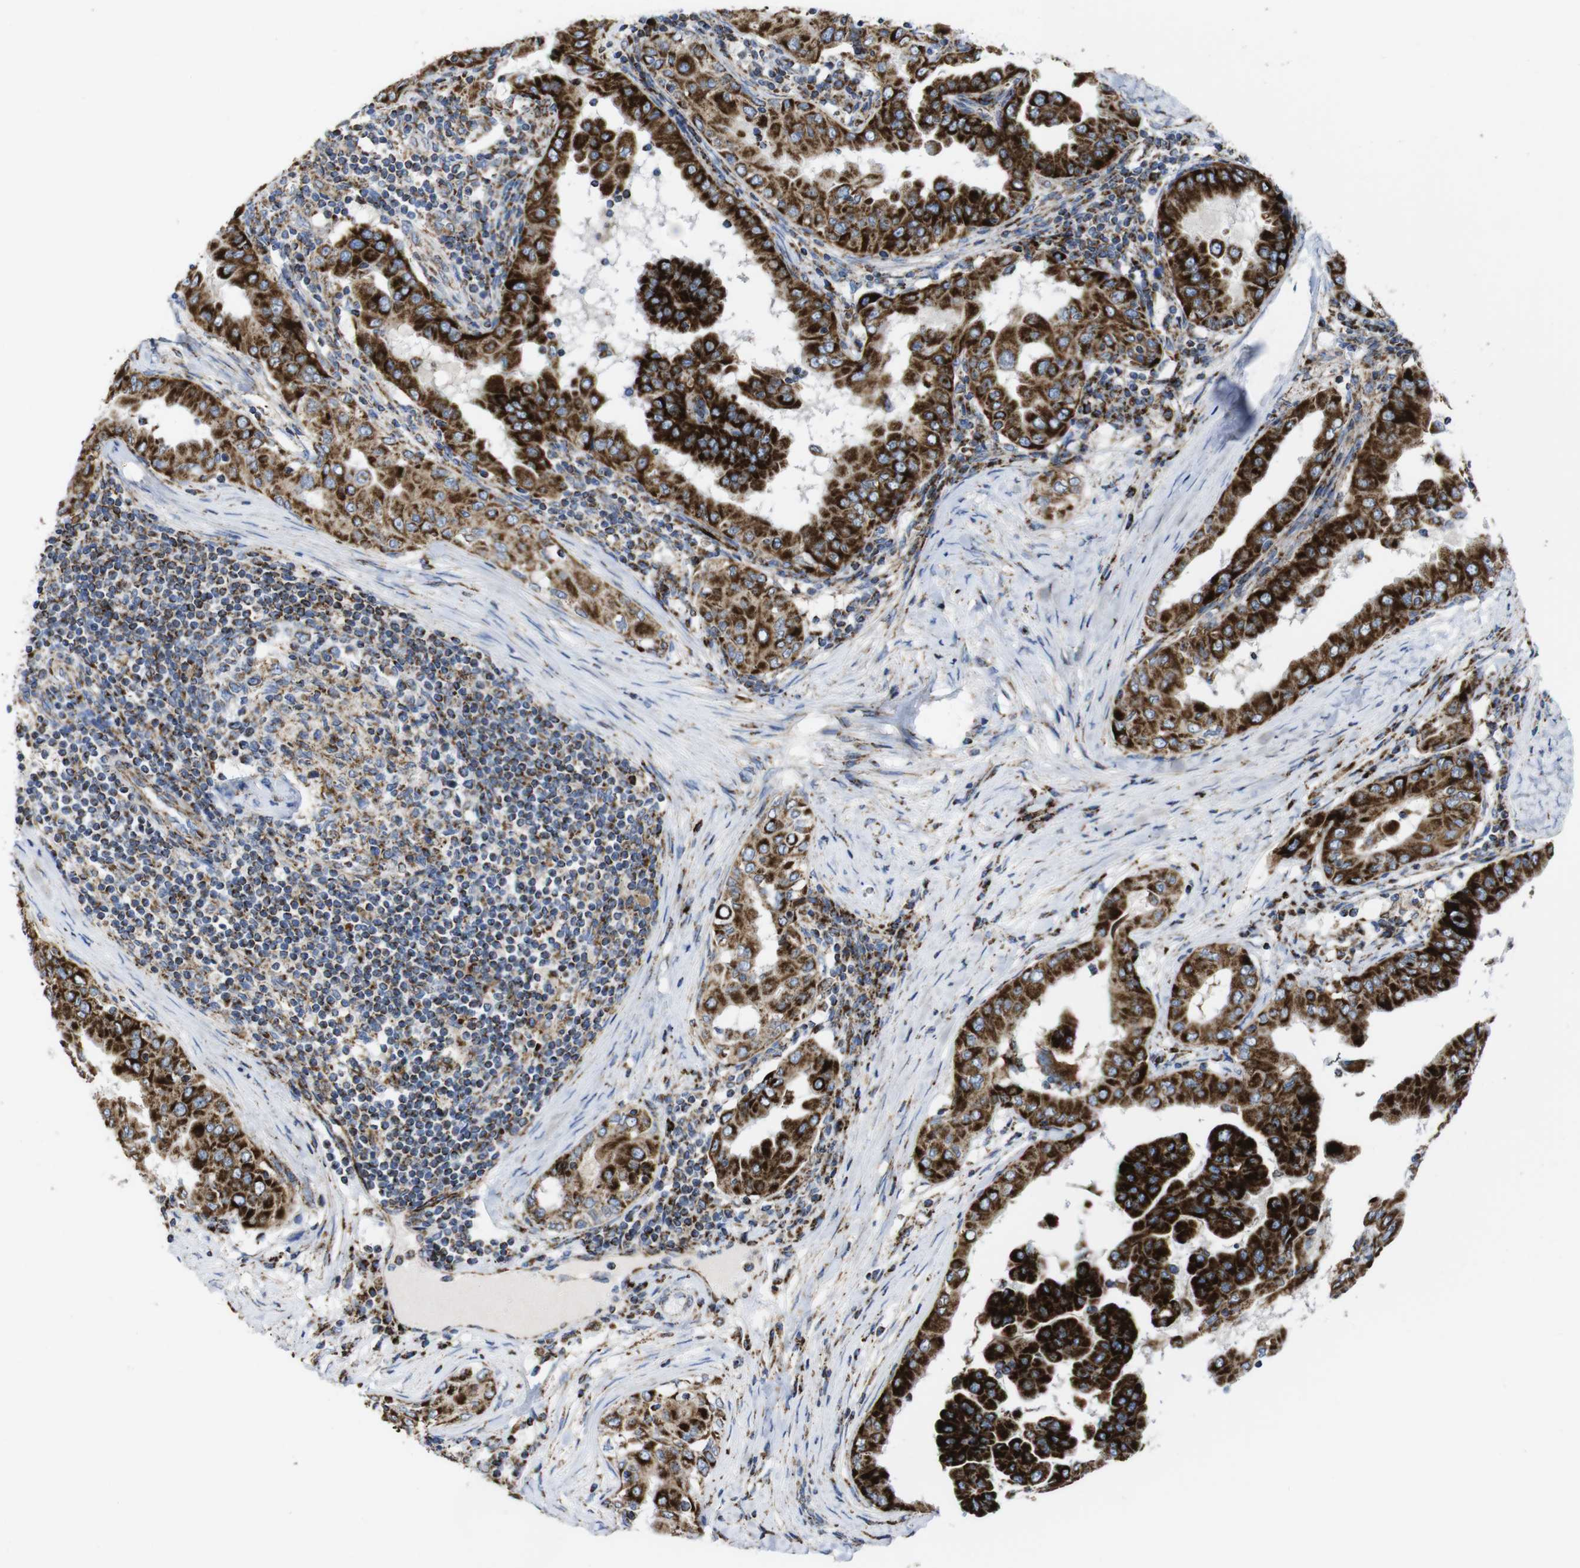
{"staining": {"intensity": "strong", "quantity": ">75%", "location": "cytoplasmic/membranous"}, "tissue": "thyroid cancer", "cell_type": "Tumor cells", "image_type": "cancer", "snomed": [{"axis": "morphology", "description": "Papillary adenocarcinoma, NOS"}, {"axis": "topography", "description": "Thyroid gland"}], "caption": "Brown immunohistochemical staining in thyroid cancer (papillary adenocarcinoma) demonstrates strong cytoplasmic/membranous expression in approximately >75% of tumor cells.", "gene": "TMEM192", "patient": {"sex": "male", "age": 33}}